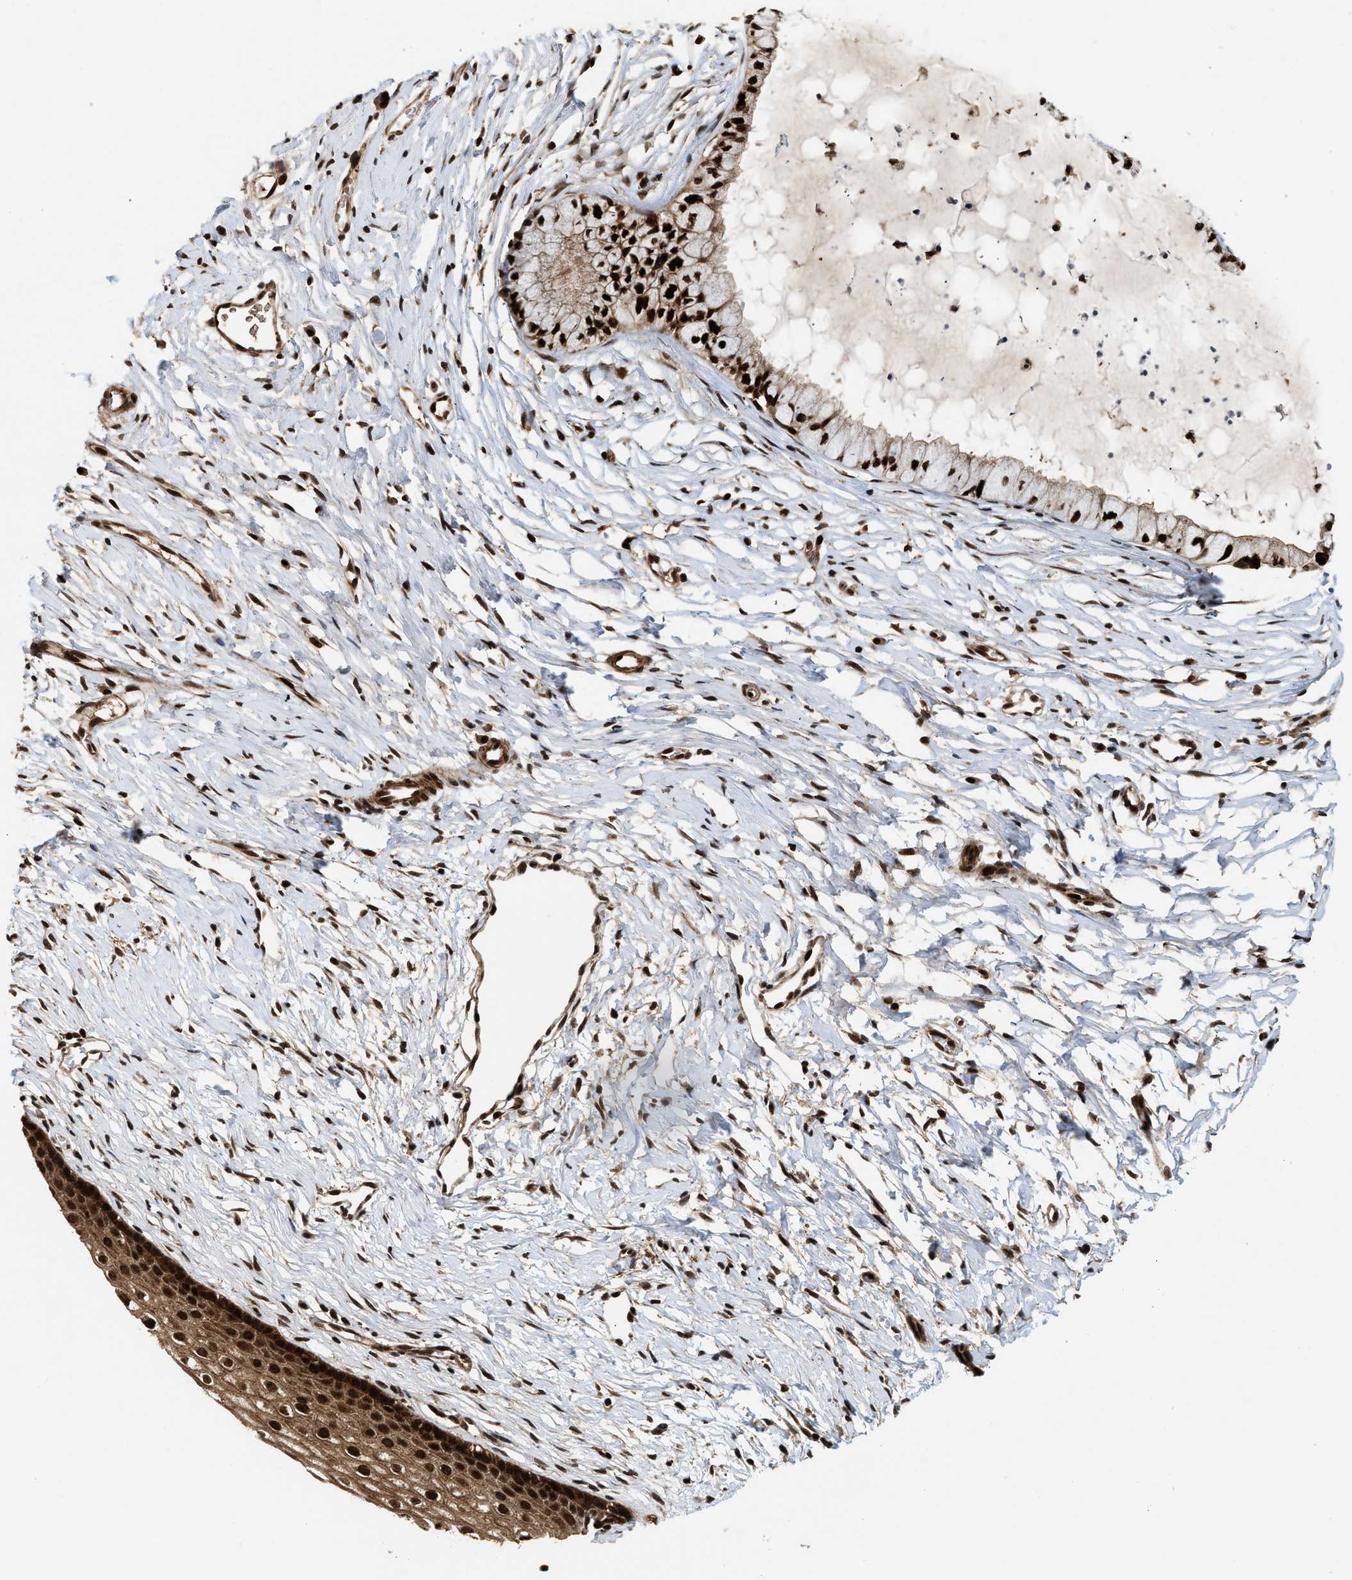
{"staining": {"intensity": "strong", "quantity": ">75%", "location": "cytoplasmic/membranous,nuclear"}, "tissue": "cervix", "cell_type": "Glandular cells", "image_type": "normal", "snomed": [{"axis": "morphology", "description": "Normal tissue, NOS"}, {"axis": "topography", "description": "Cervix"}], "caption": "Immunohistochemistry (IHC) of unremarkable cervix displays high levels of strong cytoplasmic/membranous,nuclear positivity in approximately >75% of glandular cells.", "gene": "MDM2", "patient": {"sex": "female", "age": 46}}